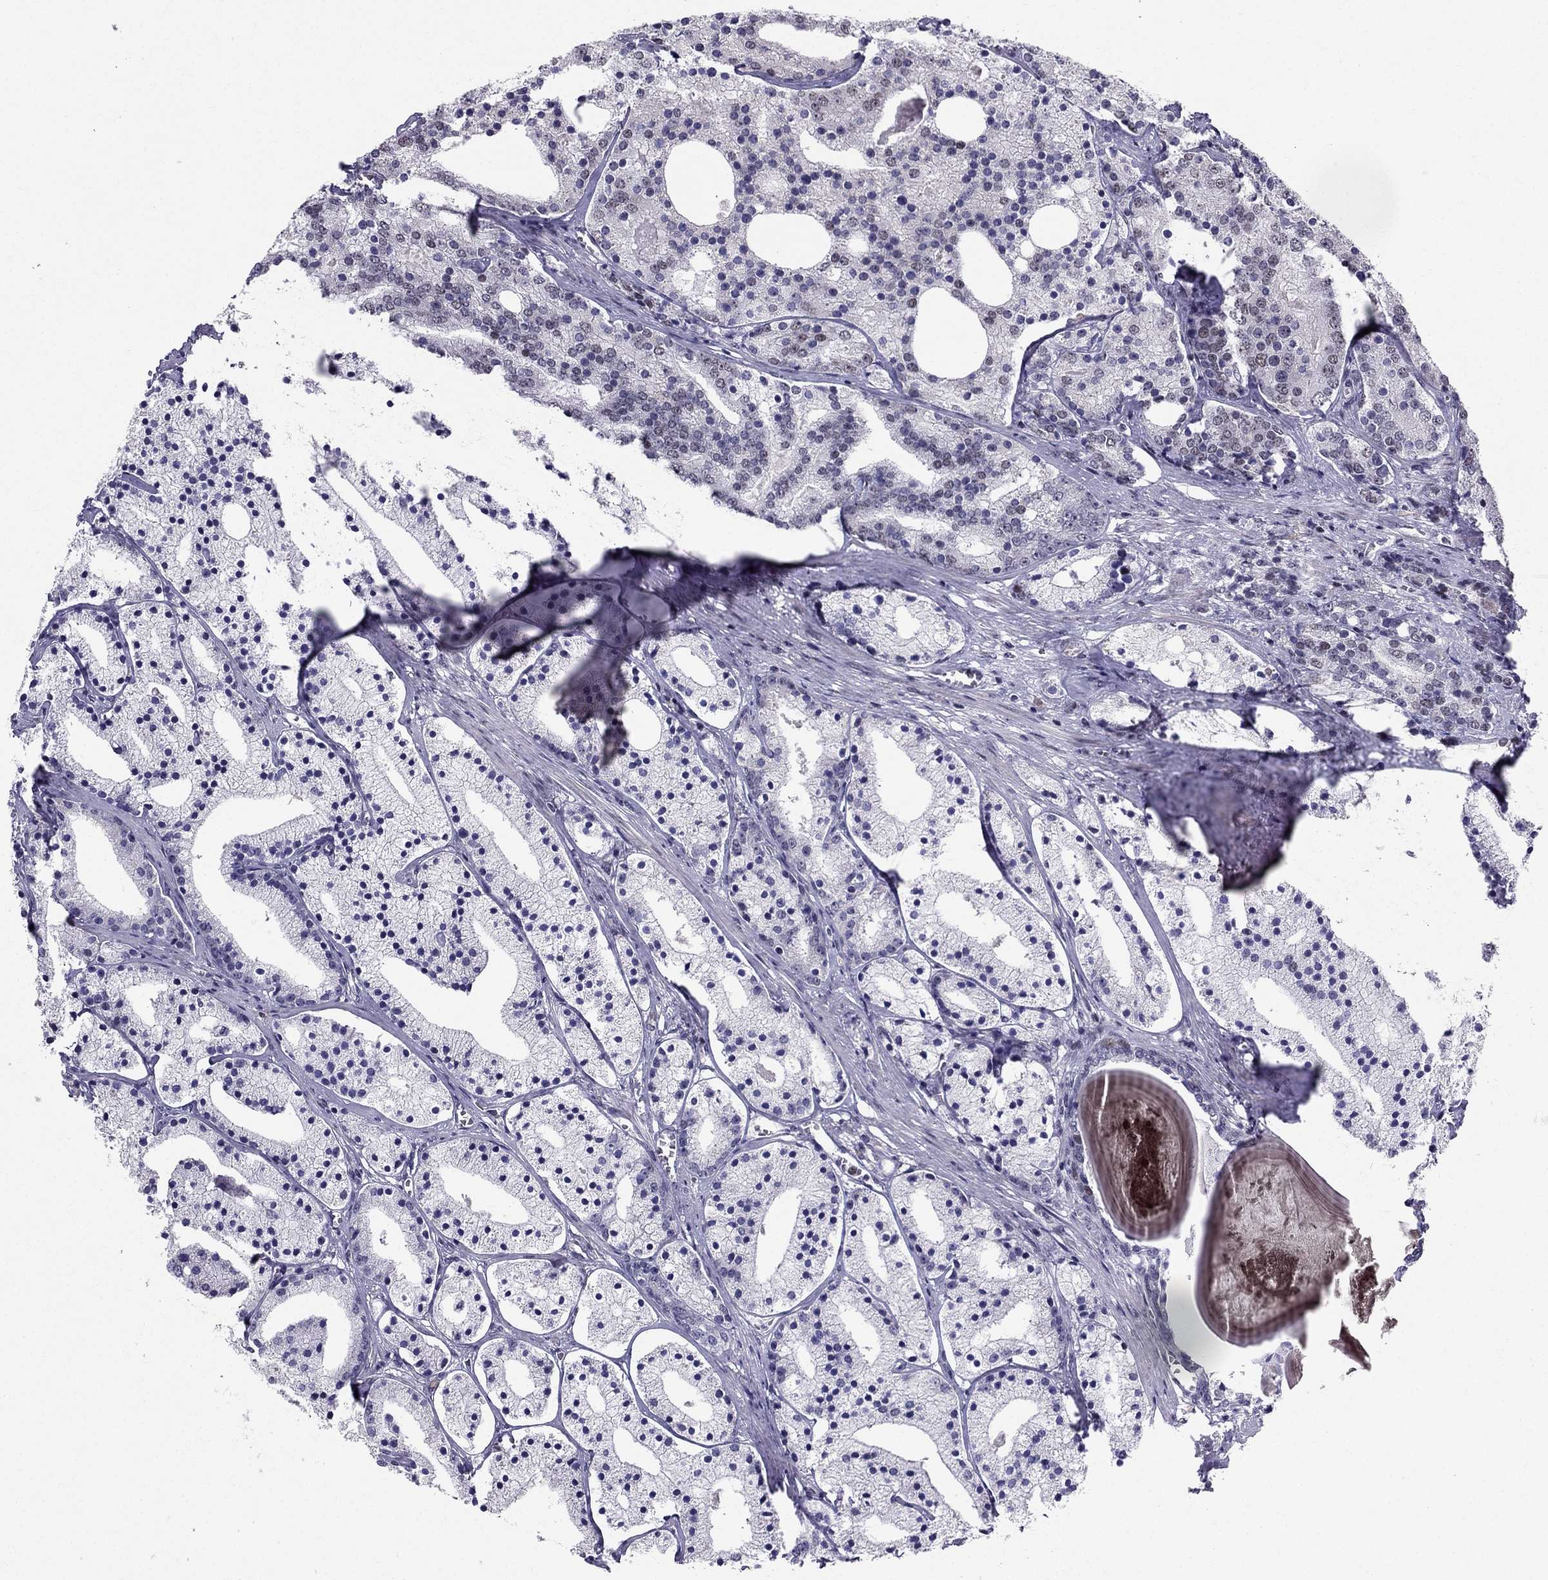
{"staining": {"intensity": "negative", "quantity": "none", "location": "none"}, "tissue": "prostate cancer", "cell_type": "Tumor cells", "image_type": "cancer", "snomed": [{"axis": "morphology", "description": "Adenocarcinoma, NOS"}, {"axis": "topography", "description": "Prostate"}], "caption": "This micrograph is of prostate cancer (adenocarcinoma) stained with immunohistochemistry to label a protein in brown with the nuclei are counter-stained blue. There is no staining in tumor cells. (Brightfield microscopy of DAB (3,3'-diaminobenzidine) immunohistochemistry at high magnification).", "gene": "RPRD2", "patient": {"sex": "male", "age": 69}}